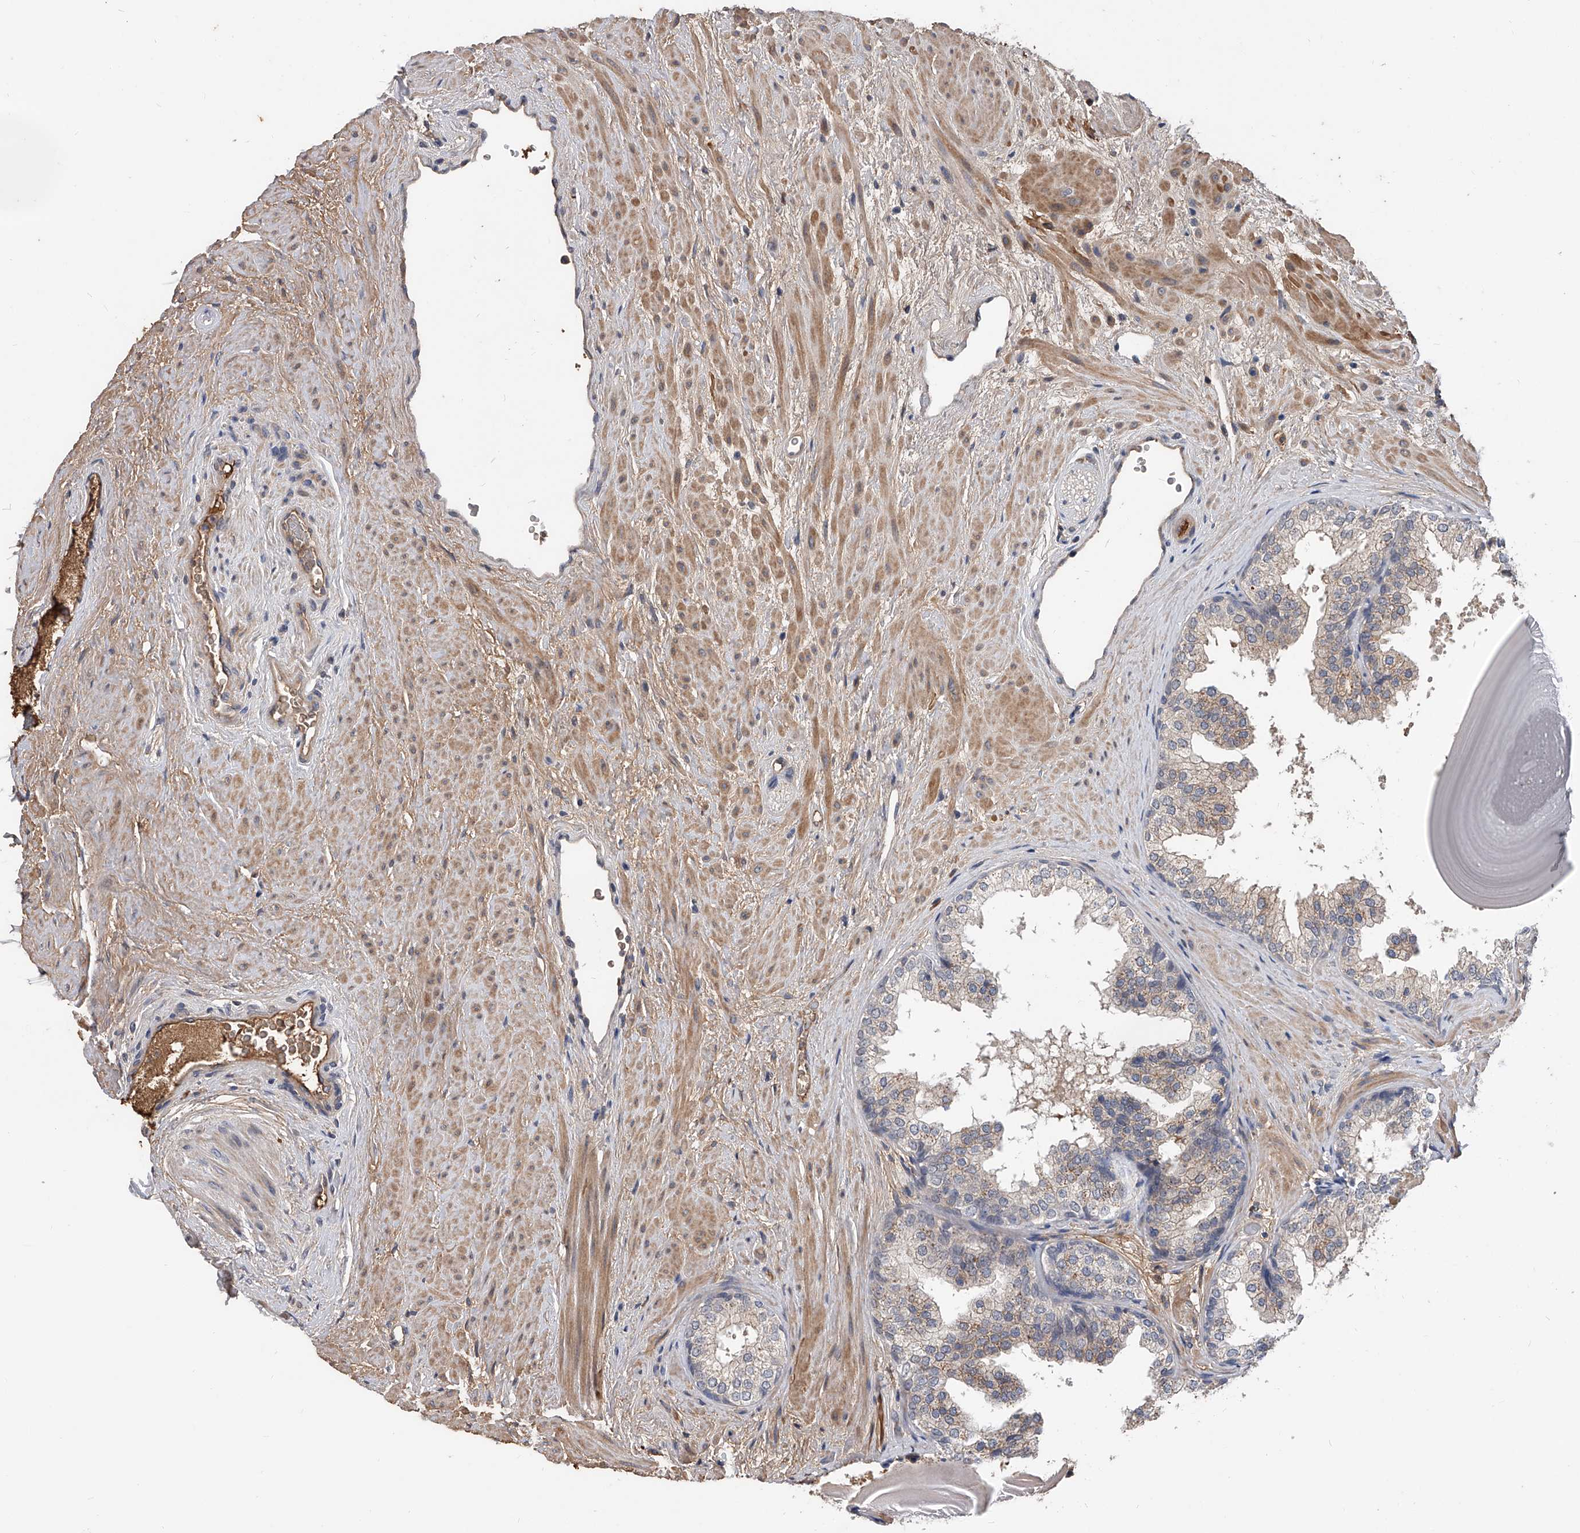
{"staining": {"intensity": "weak", "quantity": "25%-75%", "location": "cytoplasmic/membranous"}, "tissue": "prostate", "cell_type": "Glandular cells", "image_type": "normal", "snomed": [{"axis": "morphology", "description": "Normal tissue, NOS"}, {"axis": "topography", "description": "Prostate"}], "caption": "Immunohistochemical staining of unremarkable human prostate shows weak cytoplasmic/membranous protein staining in about 25%-75% of glandular cells. (brown staining indicates protein expression, while blue staining denotes nuclei).", "gene": "ZNF25", "patient": {"sex": "male", "age": 48}}